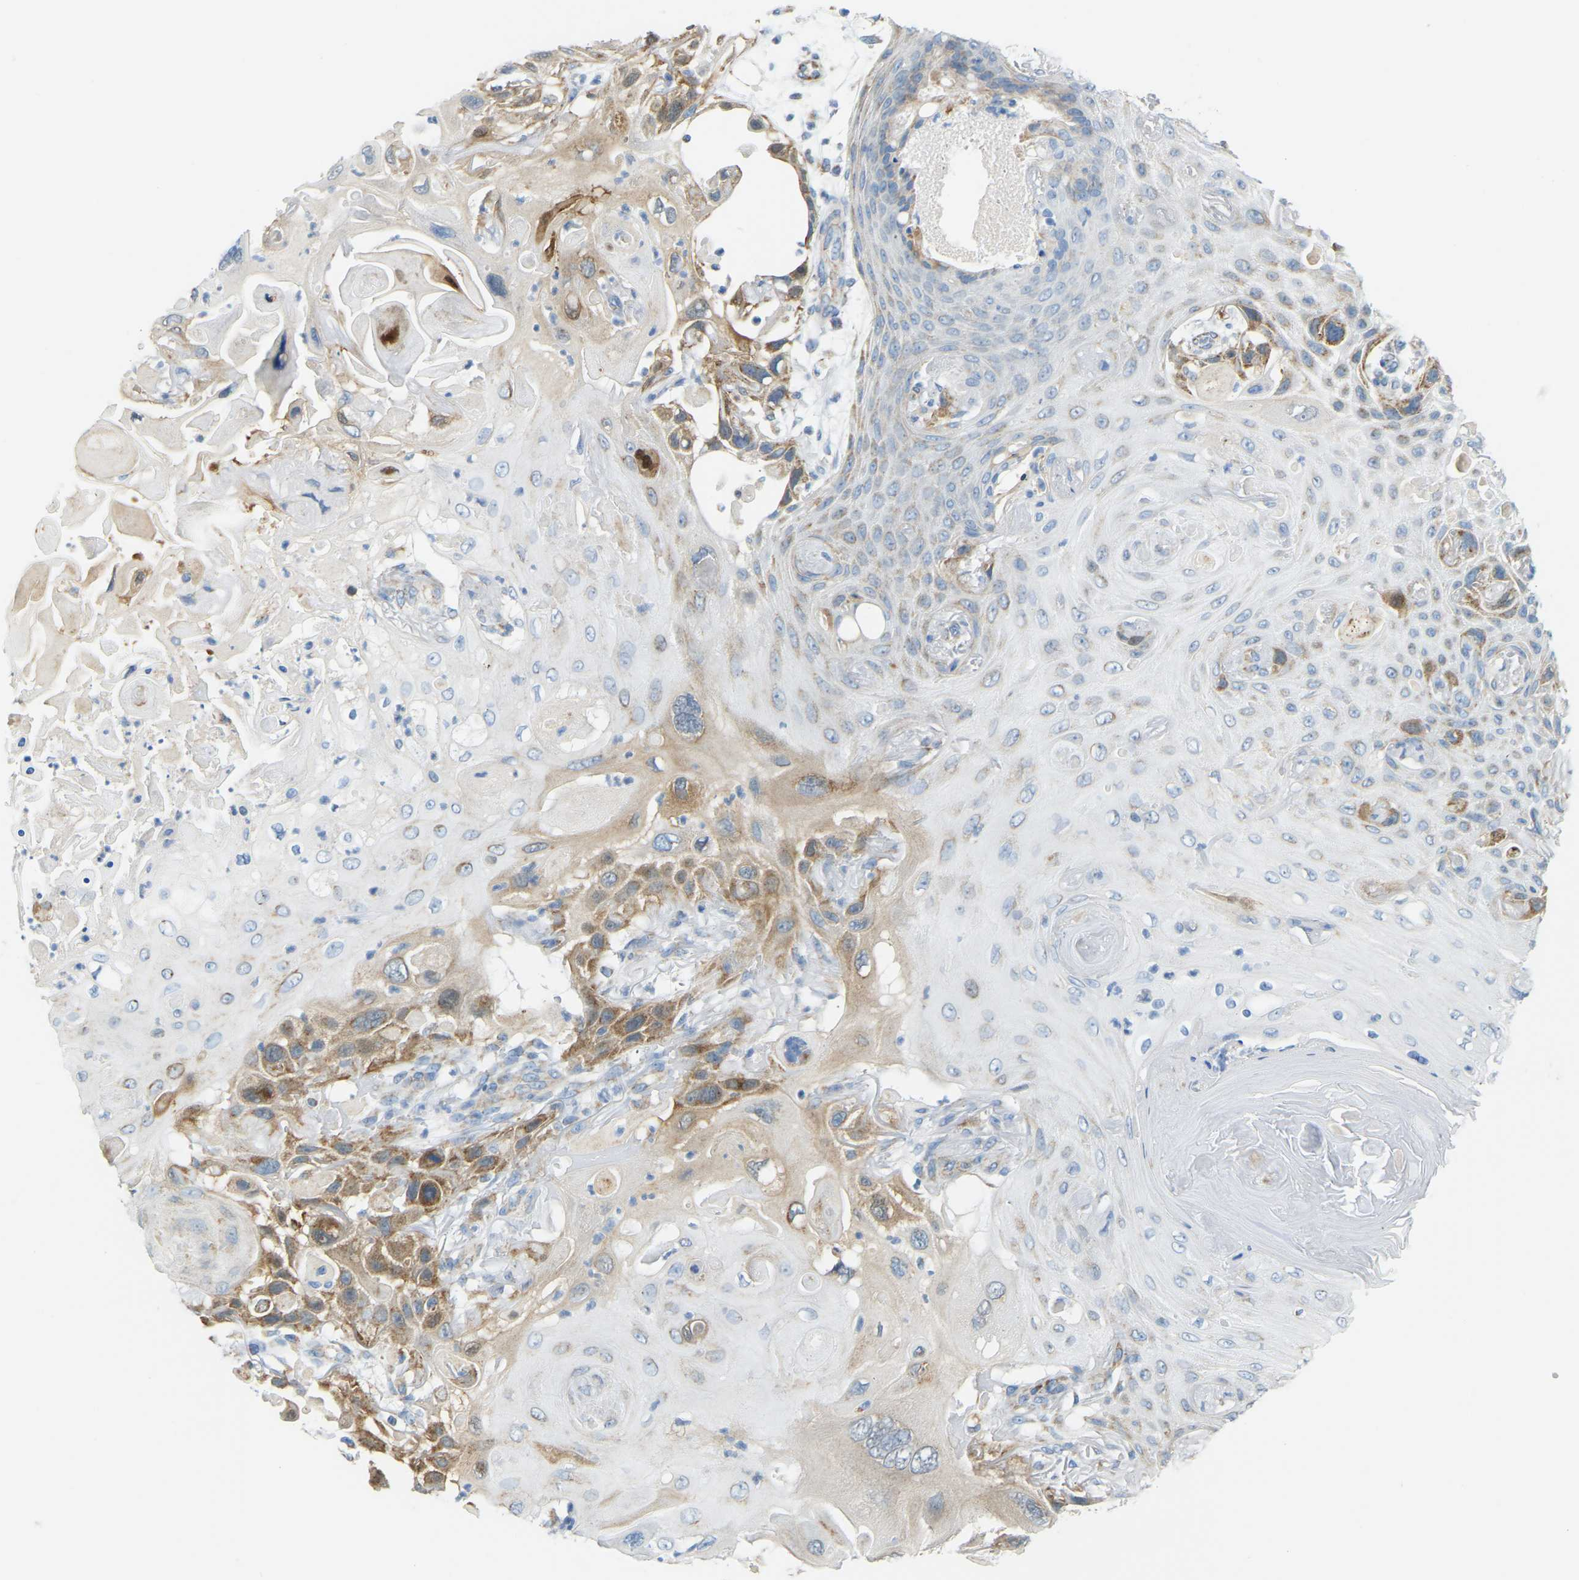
{"staining": {"intensity": "moderate", "quantity": "25%-75%", "location": "cytoplasmic/membranous"}, "tissue": "skin cancer", "cell_type": "Tumor cells", "image_type": "cancer", "snomed": [{"axis": "morphology", "description": "Squamous cell carcinoma, NOS"}, {"axis": "topography", "description": "Skin"}], "caption": "Brown immunohistochemical staining in skin cancer shows moderate cytoplasmic/membranous staining in approximately 25%-75% of tumor cells. Using DAB (brown) and hematoxylin (blue) stains, captured at high magnification using brightfield microscopy.", "gene": "GDA", "patient": {"sex": "female", "age": 77}}